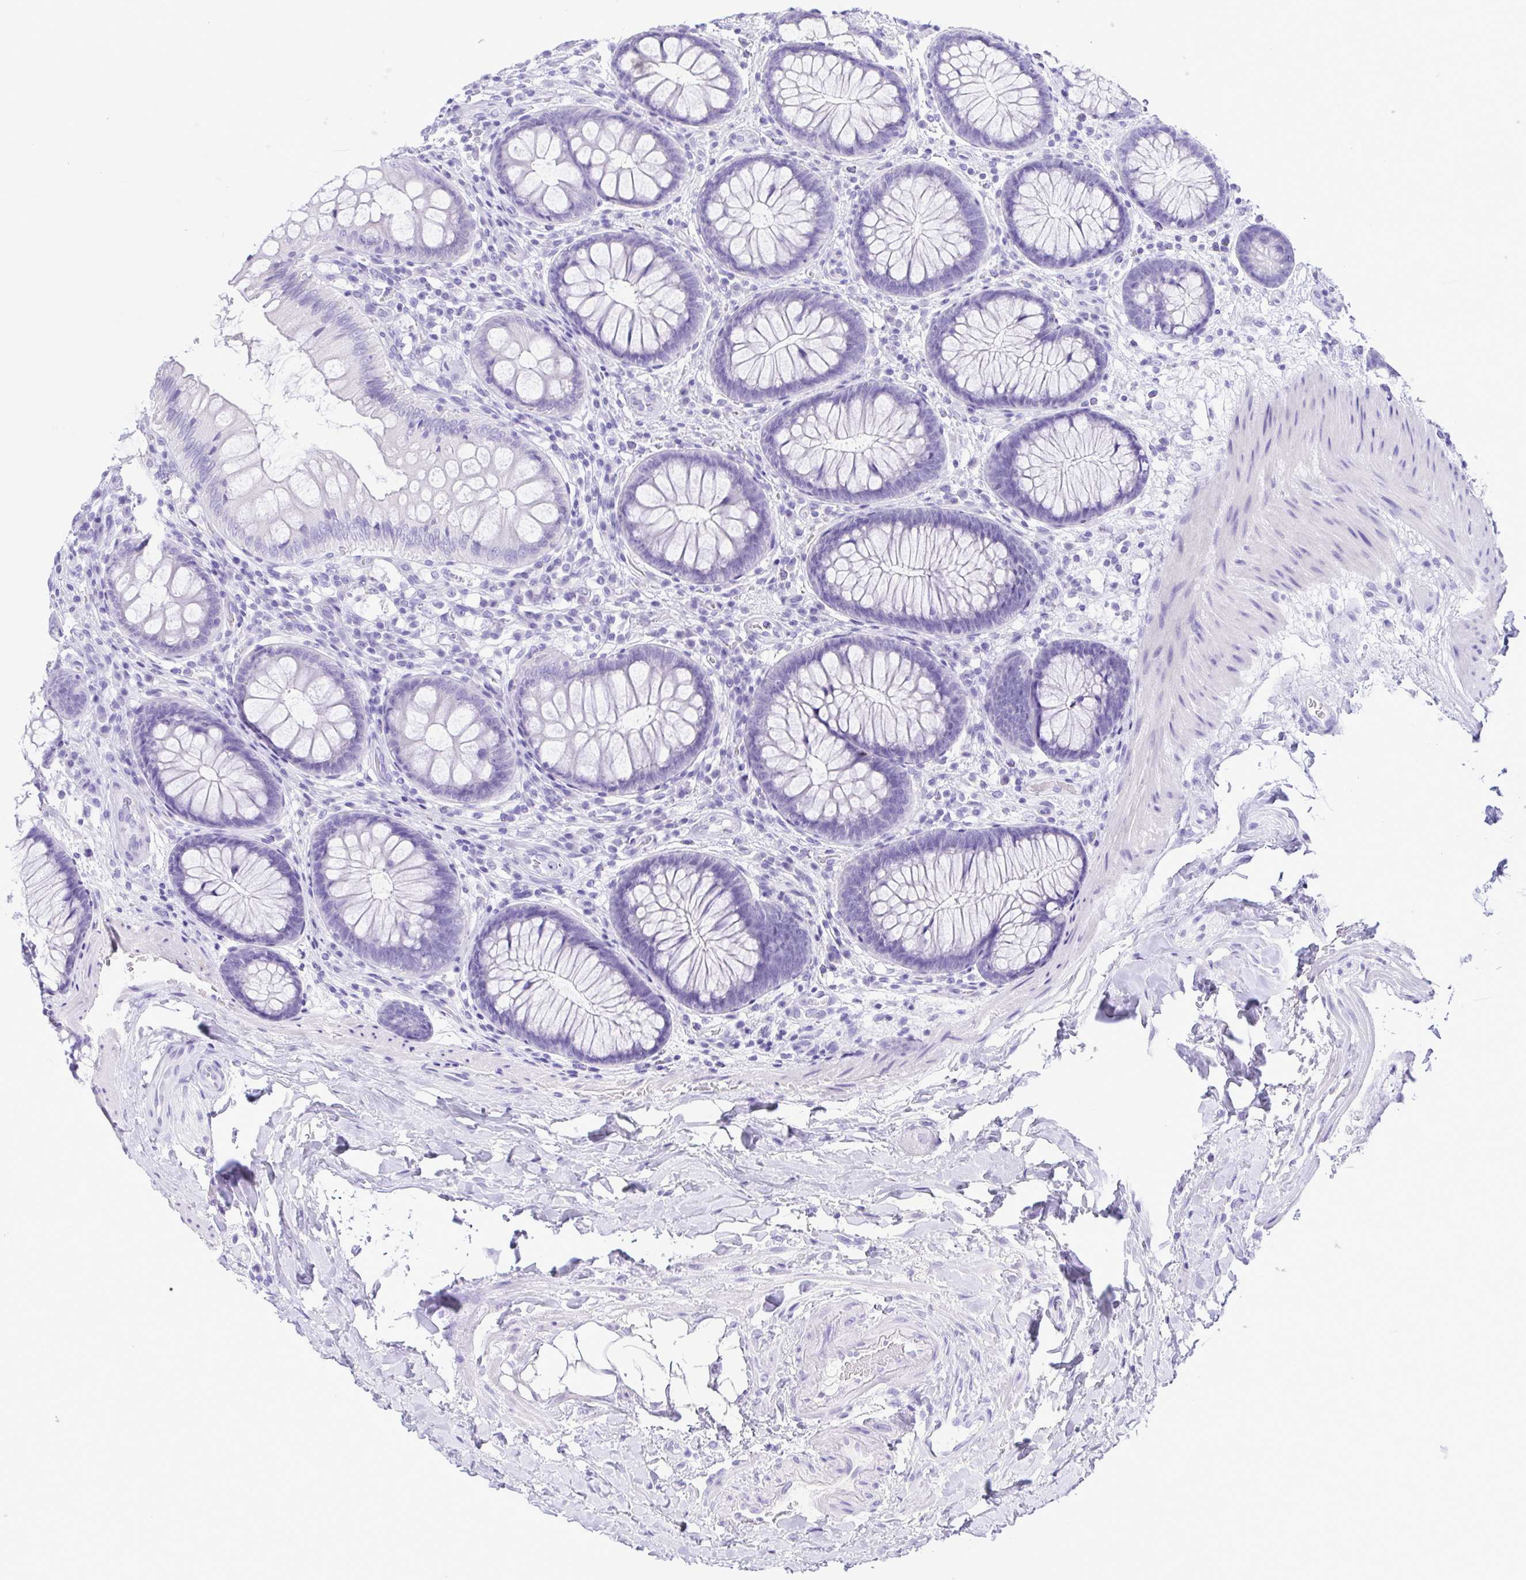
{"staining": {"intensity": "negative", "quantity": "none", "location": "none"}, "tissue": "colon", "cell_type": "Endothelial cells", "image_type": "normal", "snomed": [{"axis": "morphology", "description": "Normal tissue, NOS"}, {"axis": "morphology", "description": "Adenoma, NOS"}, {"axis": "topography", "description": "Soft tissue"}, {"axis": "topography", "description": "Colon"}], "caption": "A high-resolution micrograph shows immunohistochemistry staining of unremarkable colon, which reveals no significant expression in endothelial cells. (DAB (3,3'-diaminobenzidine) immunohistochemistry visualized using brightfield microscopy, high magnification).", "gene": "OVGP1", "patient": {"sex": "male", "age": 47}}